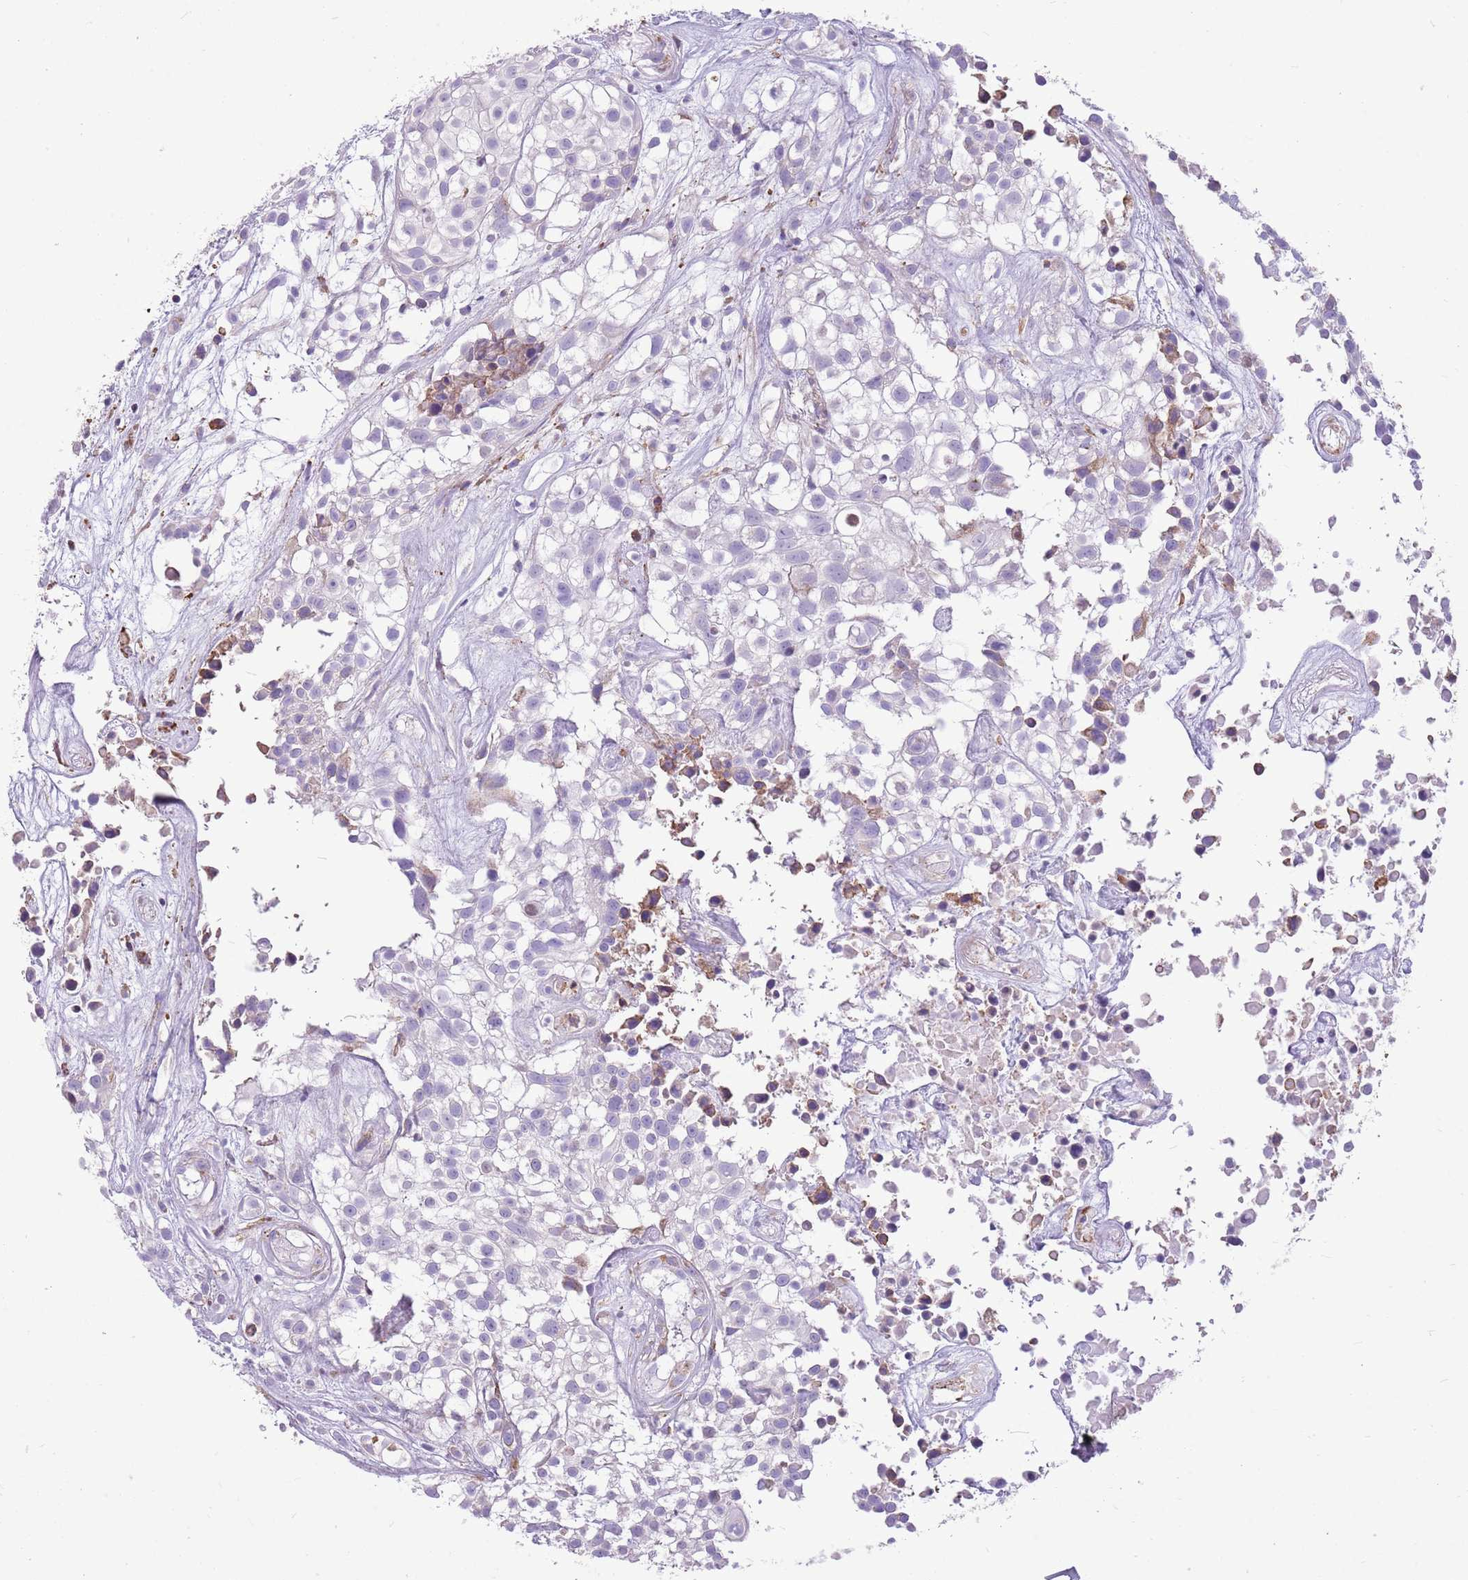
{"staining": {"intensity": "negative", "quantity": "none", "location": "none"}, "tissue": "urothelial cancer", "cell_type": "Tumor cells", "image_type": "cancer", "snomed": [{"axis": "morphology", "description": "Urothelial carcinoma, High grade"}, {"axis": "topography", "description": "Urinary bladder"}], "caption": "Image shows no significant protein expression in tumor cells of urothelial carcinoma (high-grade).", "gene": "KCTD19", "patient": {"sex": "male", "age": 56}}